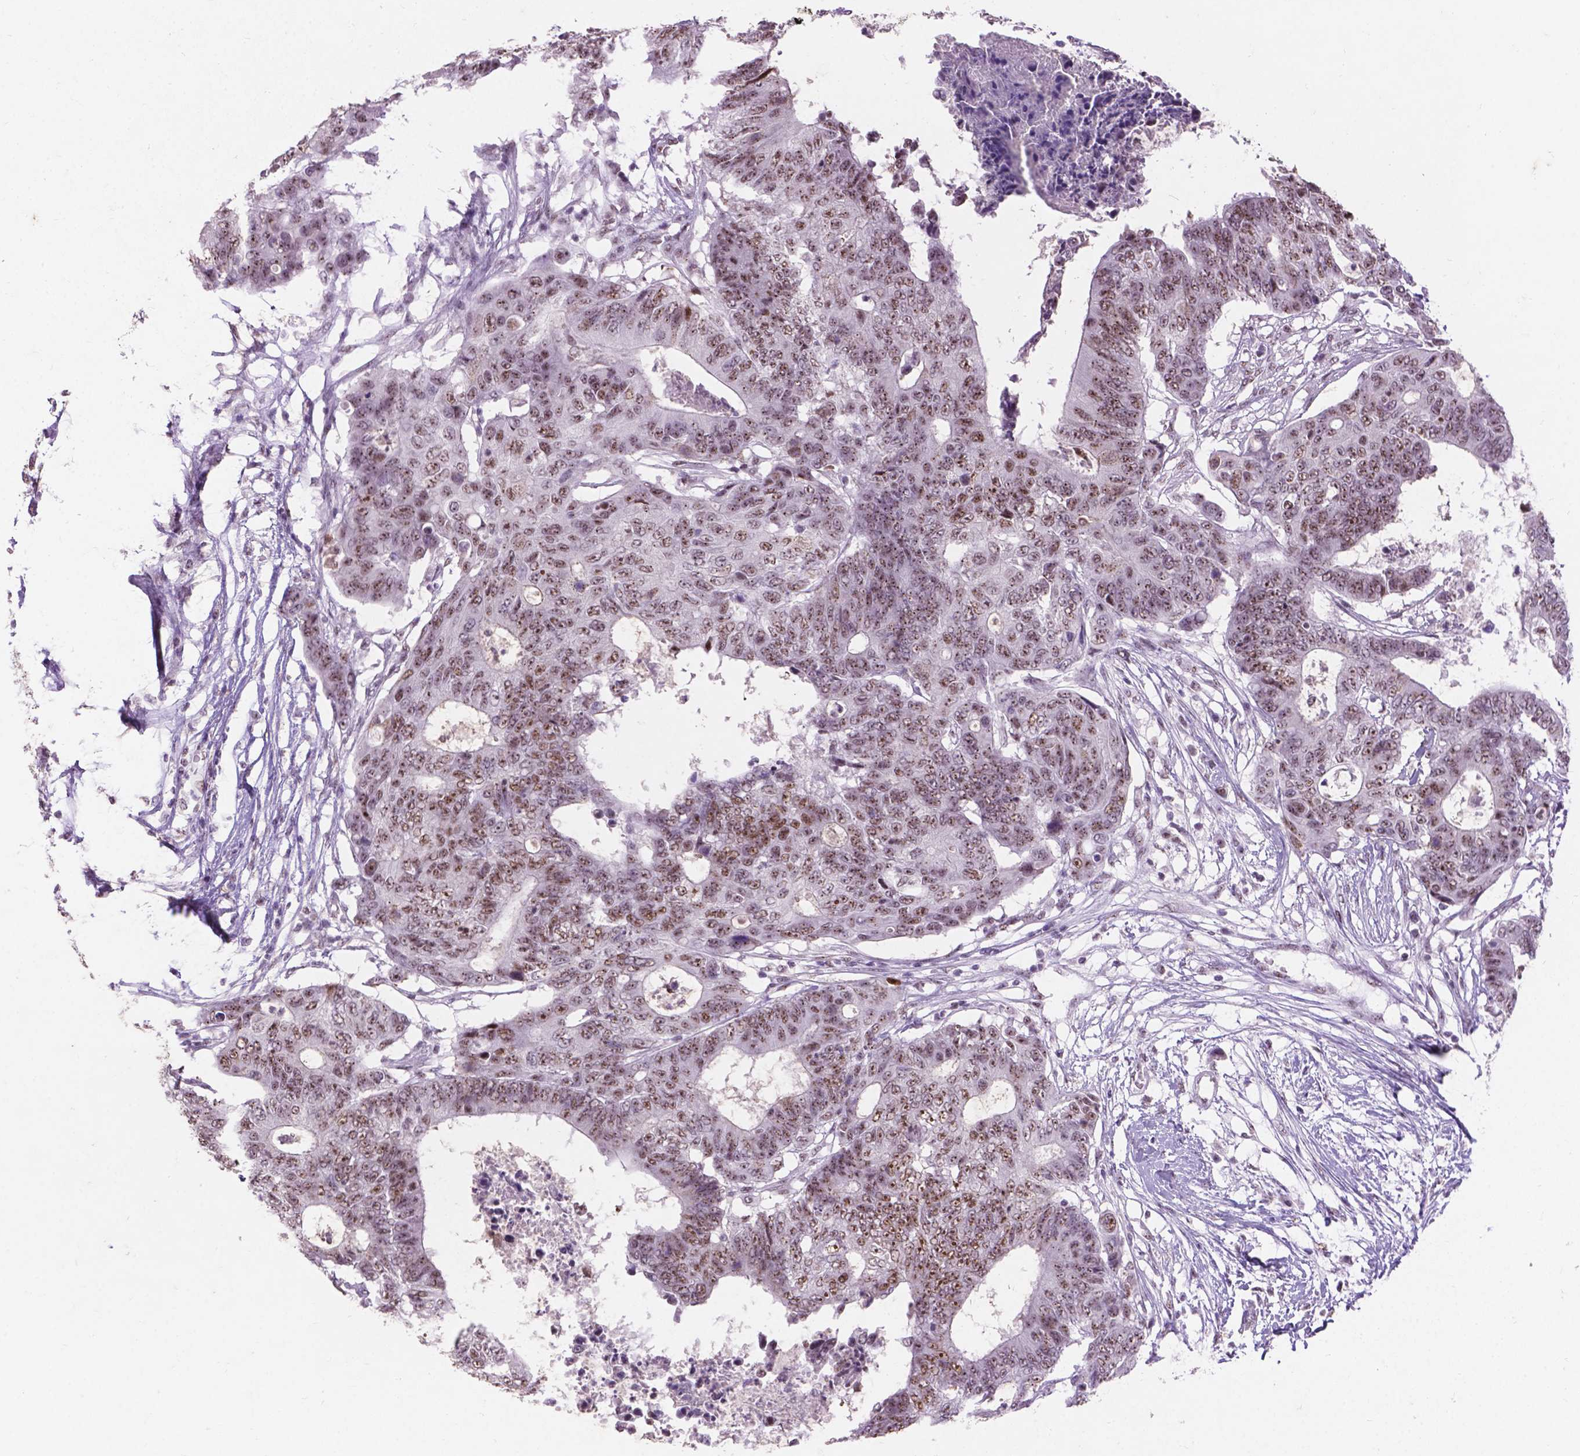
{"staining": {"intensity": "moderate", "quantity": ">75%", "location": "nuclear"}, "tissue": "colorectal cancer", "cell_type": "Tumor cells", "image_type": "cancer", "snomed": [{"axis": "morphology", "description": "Adenocarcinoma, NOS"}, {"axis": "topography", "description": "Colon"}], "caption": "Moderate nuclear staining for a protein is appreciated in about >75% of tumor cells of adenocarcinoma (colorectal) using IHC.", "gene": "COIL", "patient": {"sex": "female", "age": 48}}